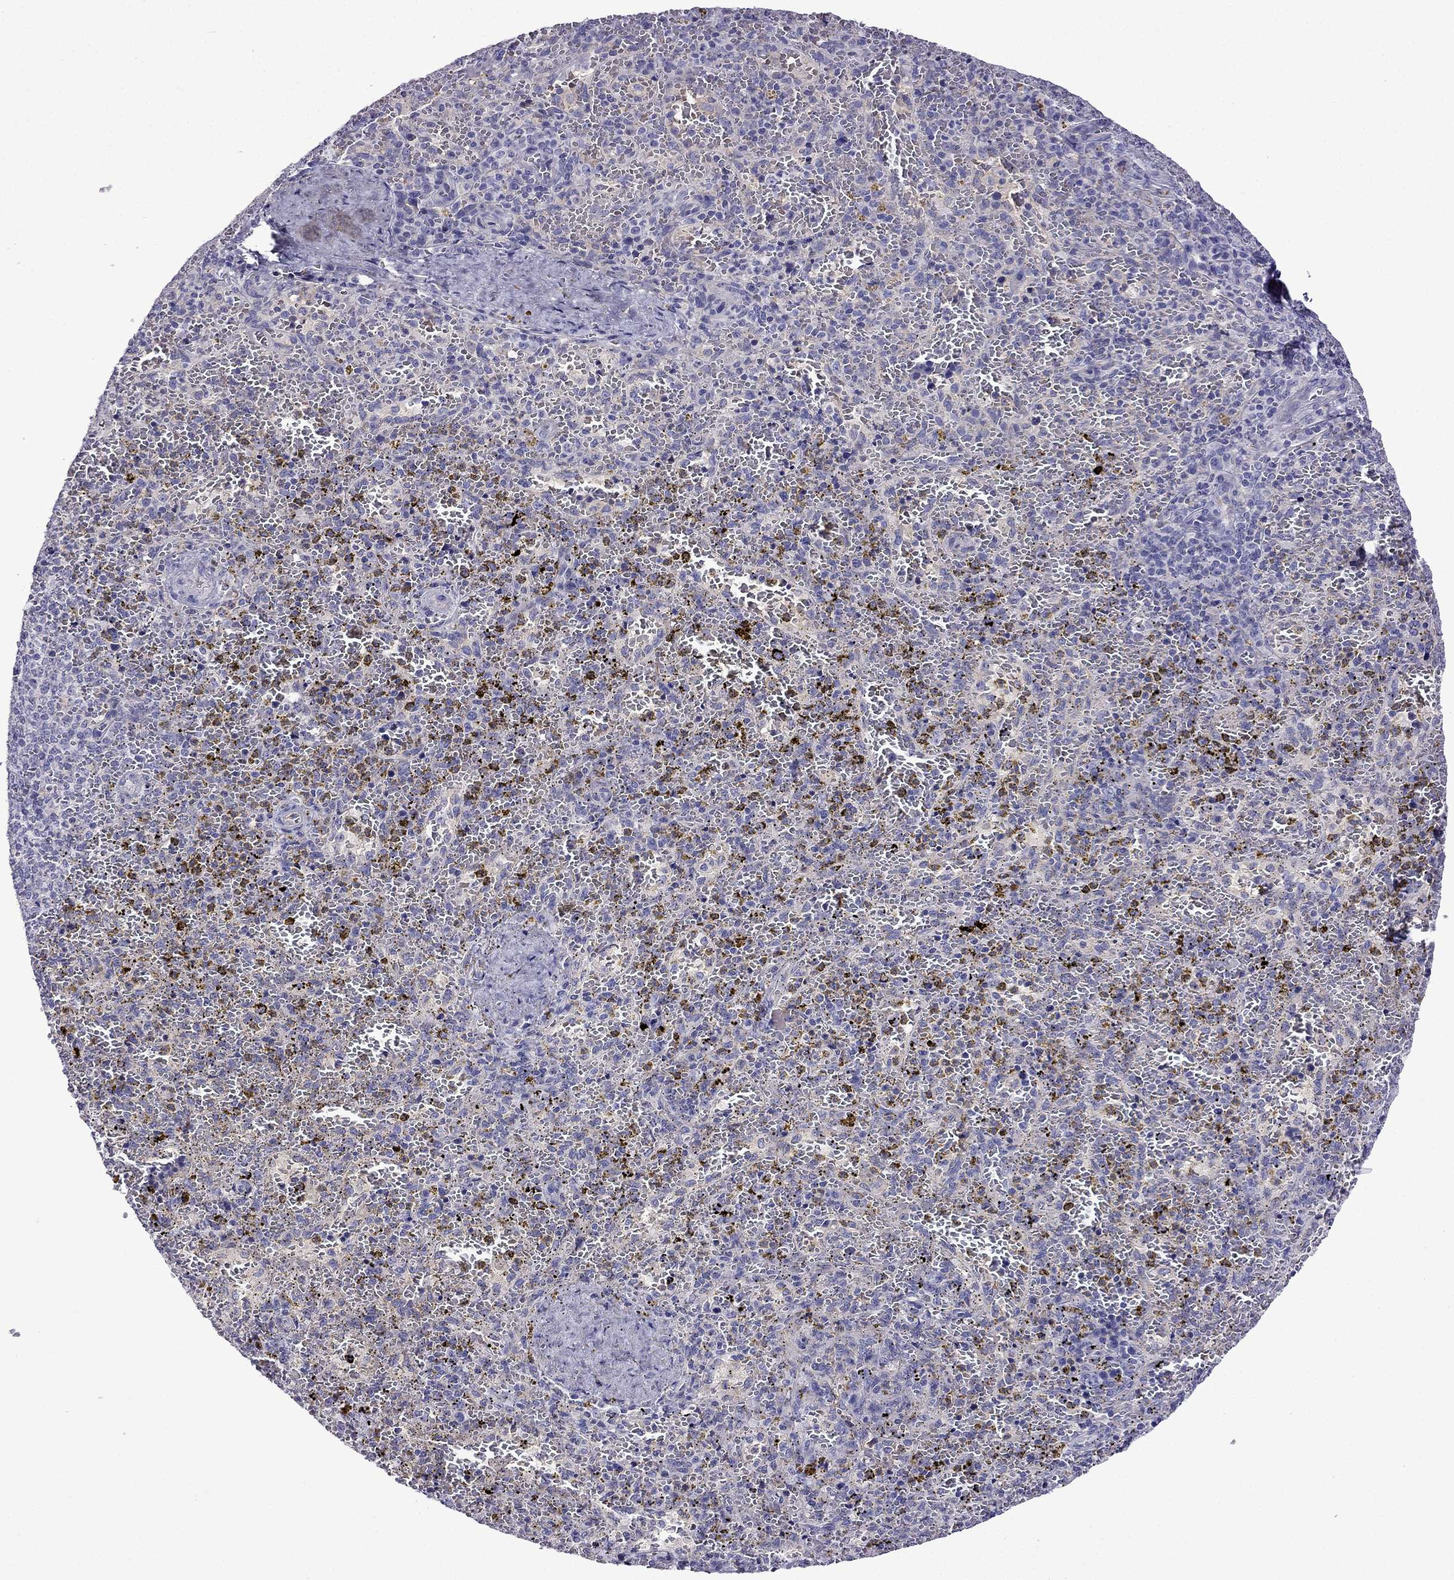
{"staining": {"intensity": "negative", "quantity": "none", "location": "none"}, "tissue": "spleen", "cell_type": "Cells in red pulp", "image_type": "normal", "snomed": [{"axis": "morphology", "description": "Normal tissue, NOS"}, {"axis": "topography", "description": "Spleen"}], "caption": "IHC micrograph of normal spleen: spleen stained with DAB displays no significant protein staining in cells in red pulp. (Brightfield microscopy of DAB (3,3'-diaminobenzidine) immunohistochemistry at high magnification).", "gene": "TDRD1", "patient": {"sex": "female", "age": 50}}